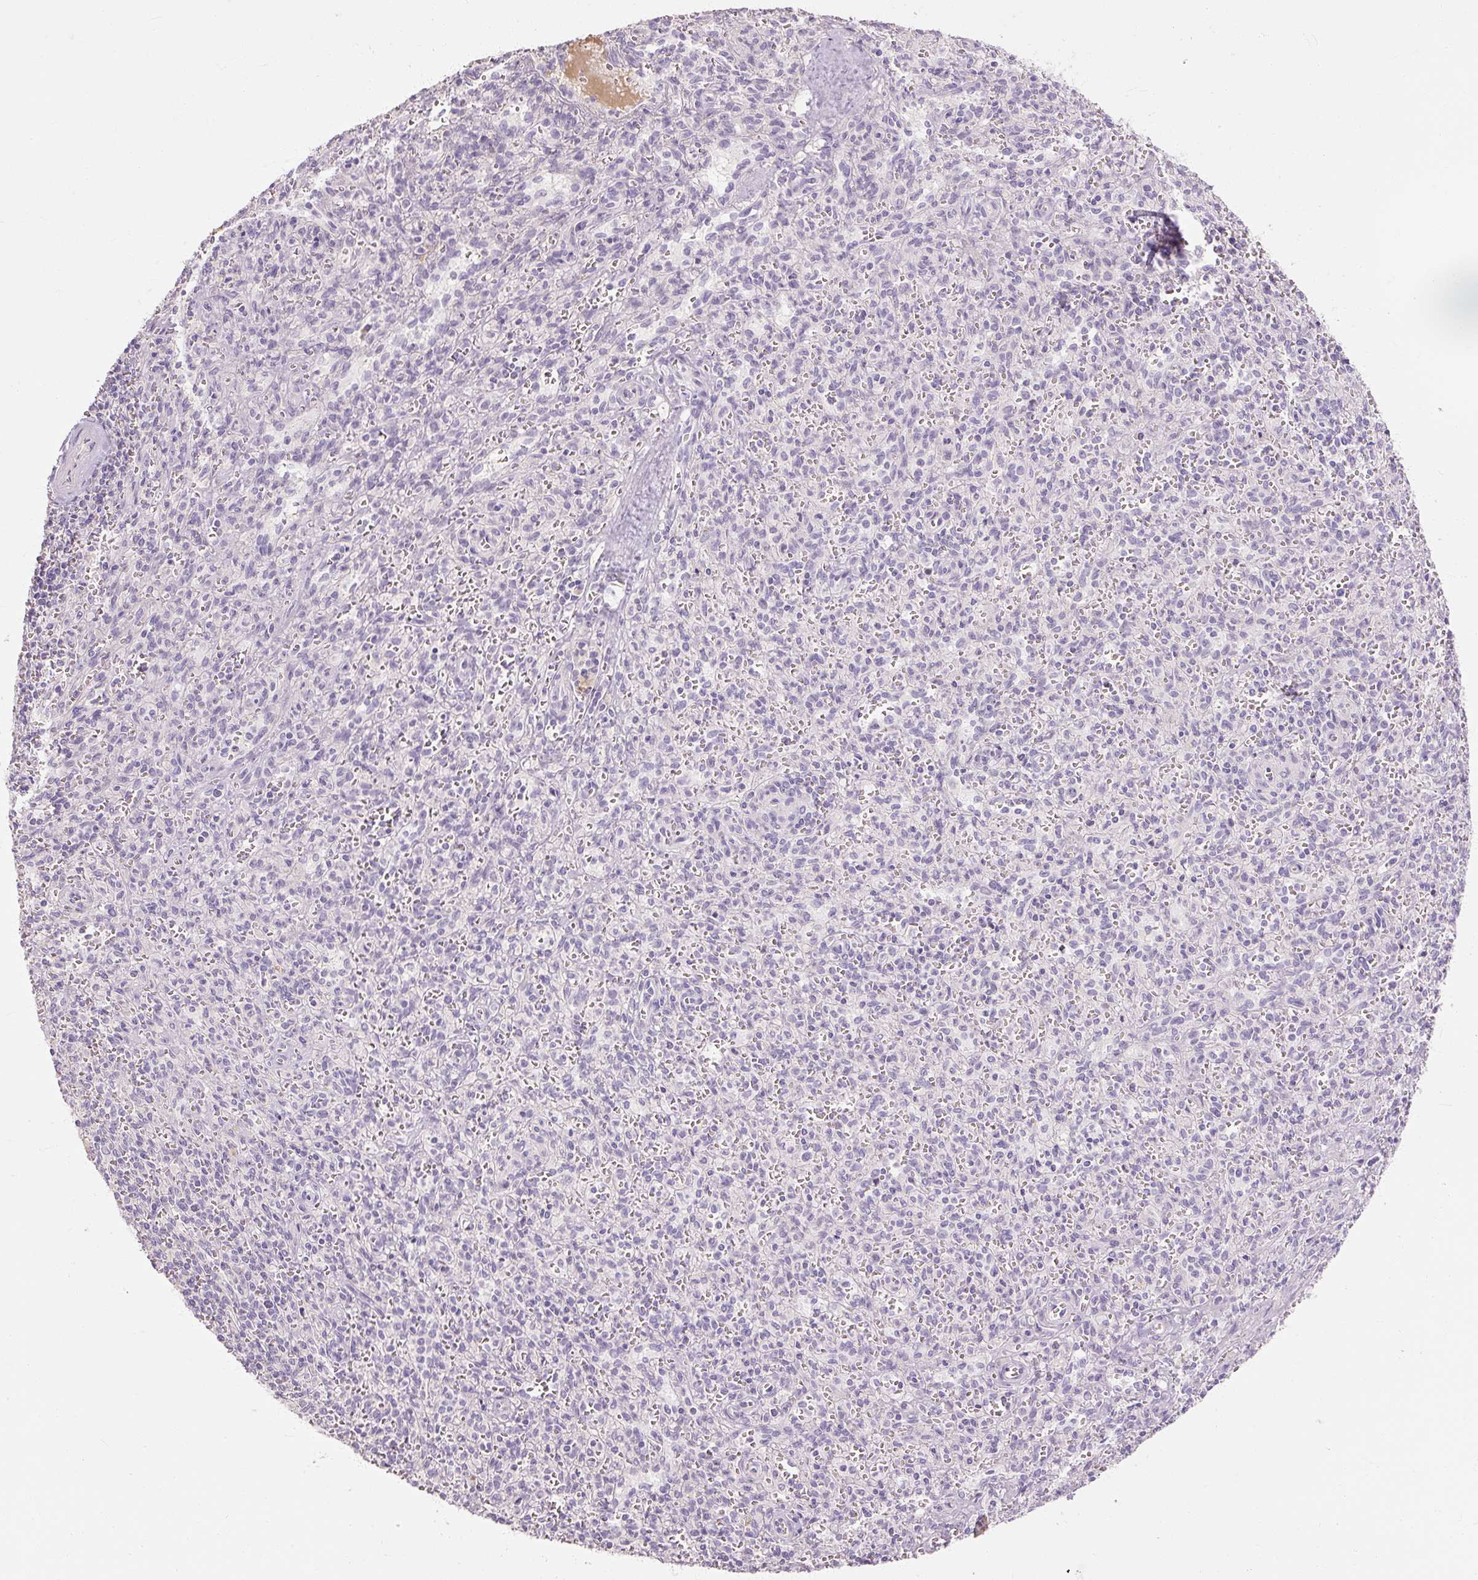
{"staining": {"intensity": "negative", "quantity": "none", "location": "none"}, "tissue": "spleen", "cell_type": "Cells in red pulp", "image_type": "normal", "snomed": [{"axis": "morphology", "description": "Normal tissue, NOS"}, {"axis": "topography", "description": "Spleen"}], "caption": "DAB immunohistochemical staining of normal human spleen exhibits no significant expression in cells in red pulp. Brightfield microscopy of immunohistochemistry stained with DAB (brown) and hematoxylin (blue), captured at high magnification.", "gene": "NFE2L3", "patient": {"sex": "female", "age": 26}}